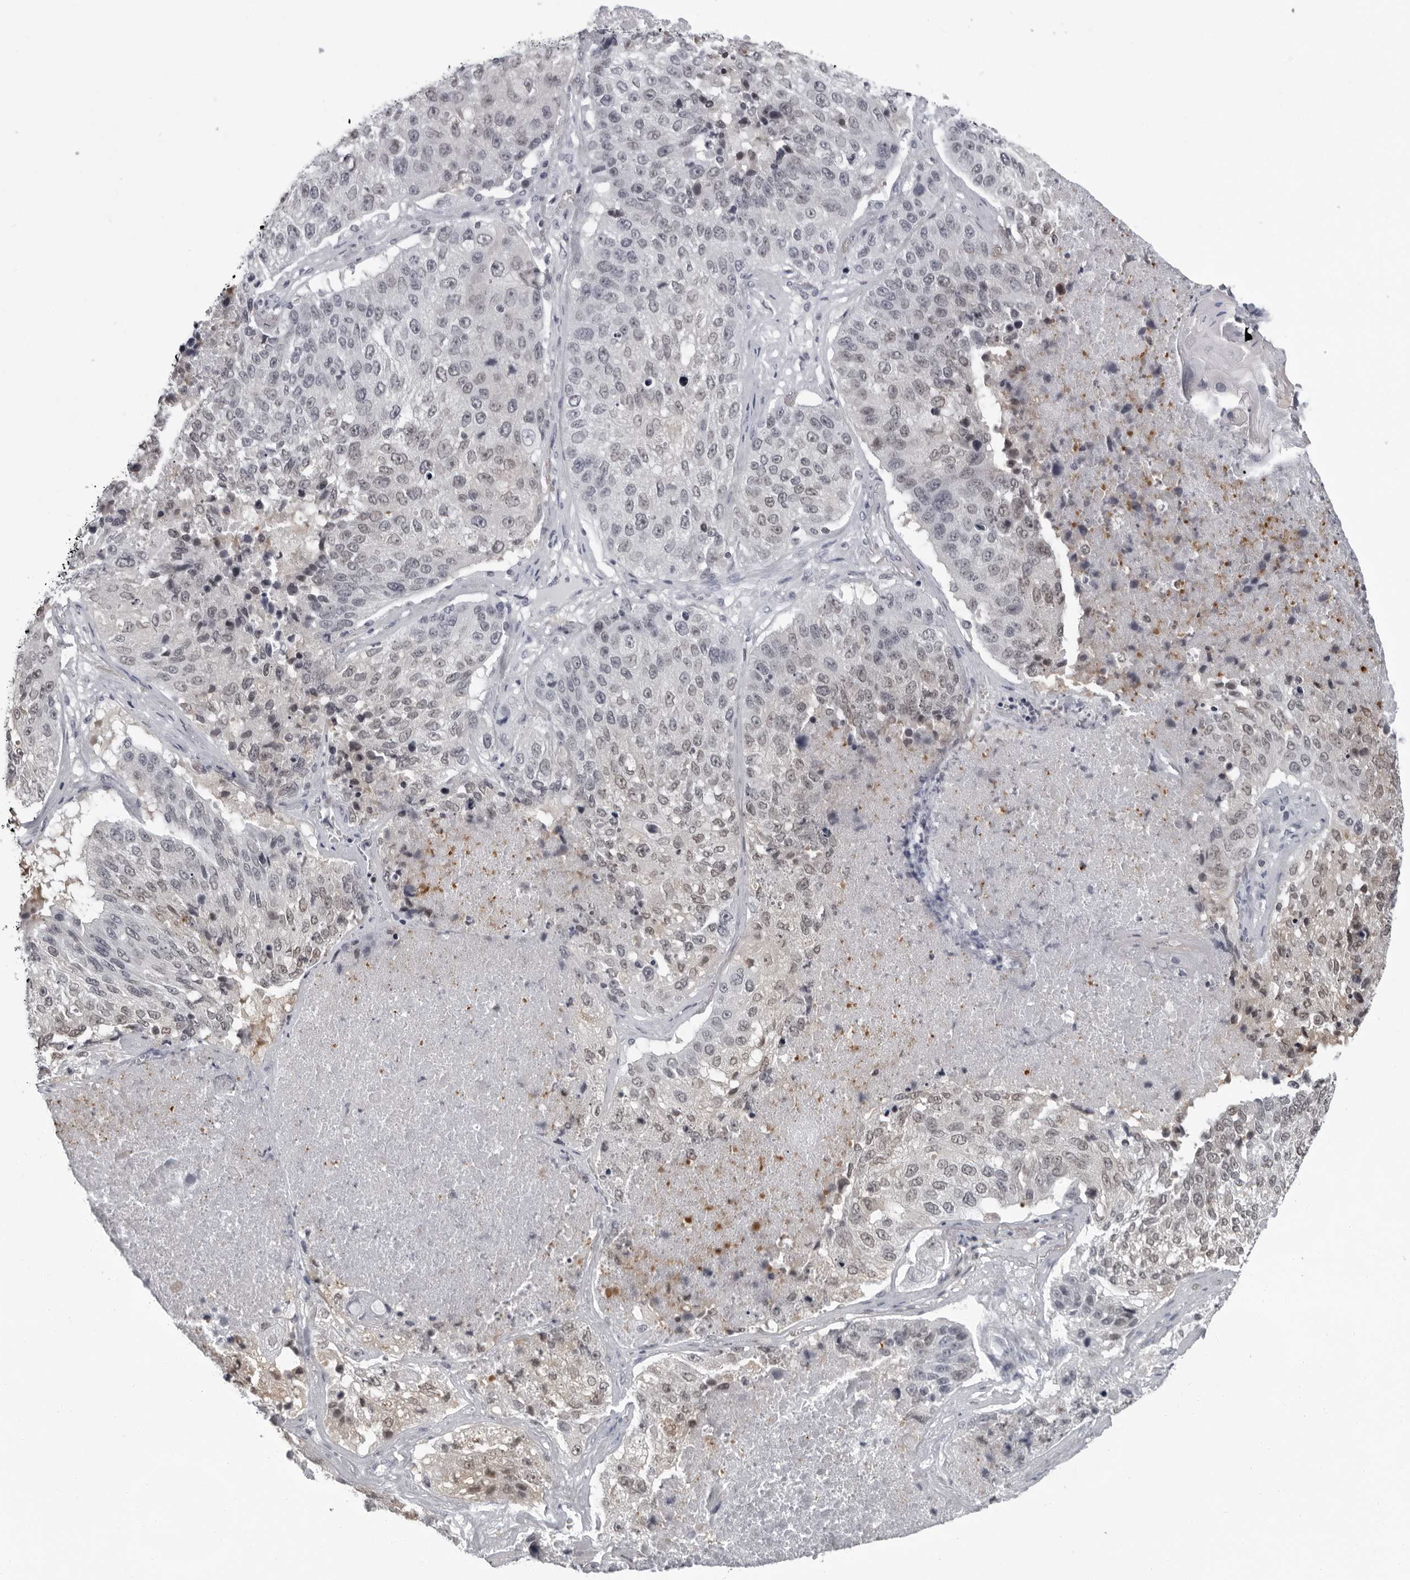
{"staining": {"intensity": "weak", "quantity": "<25%", "location": "nuclear"}, "tissue": "lung cancer", "cell_type": "Tumor cells", "image_type": "cancer", "snomed": [{"axis": "morphology", "description": "Squamous cell carcinoma, NOS"}, {"axis": "topography", "description": "Lung"}], "caption": "Micrograph shows no protein expression in tumor cells of squamous cell carcinoma (lung) tissue.", "gene": "LZIC", "patient": {"sex": "male", "age": 61}}